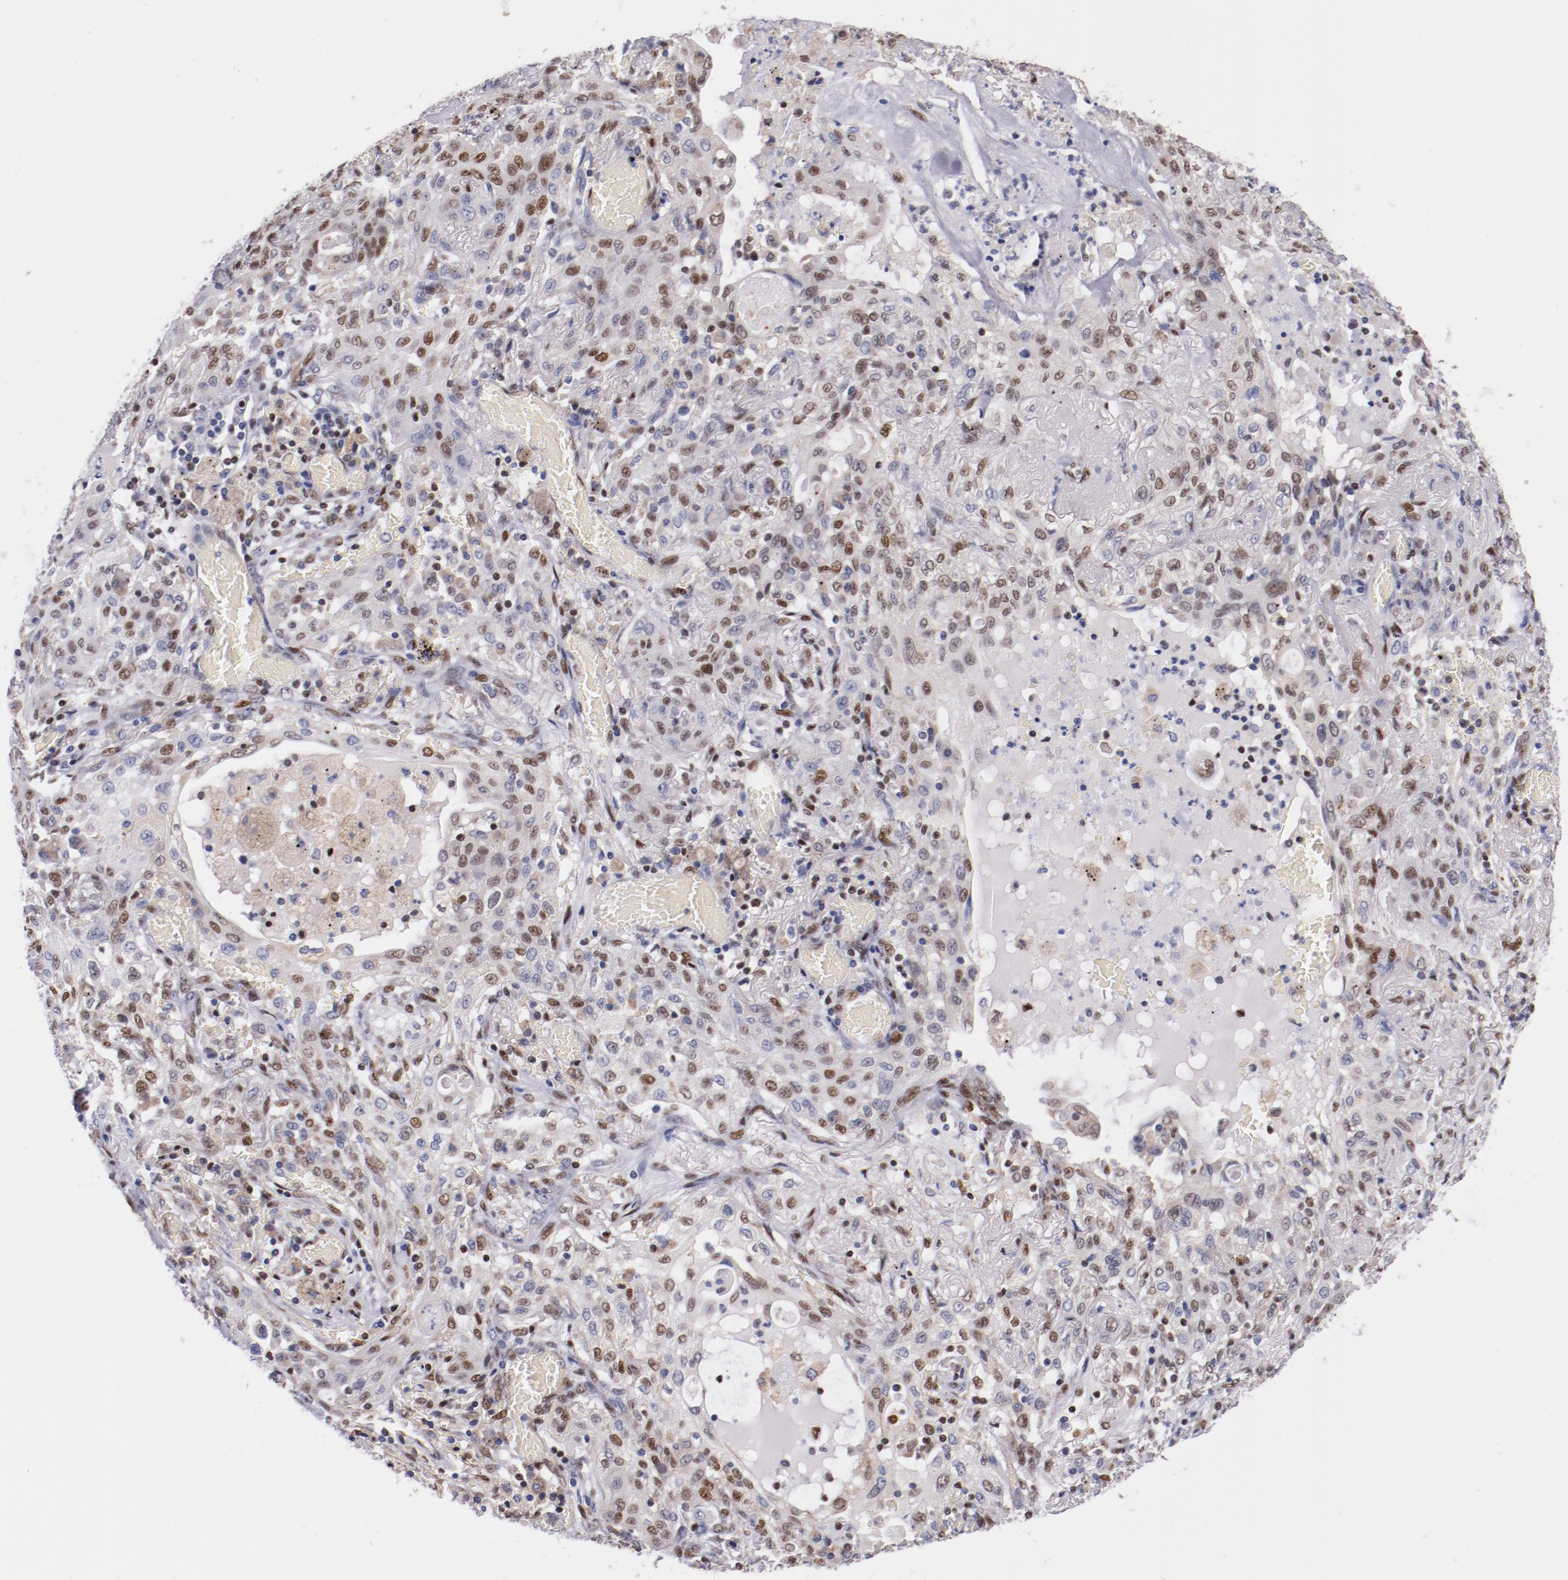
{"staining": {"intensity": "weak", "quantity": "<25%", "location": "nuclear"}, "tissue": "lung cancer", "cell_type": "Tumor cells", "image_type": "cancer", "snomed": [{"axis": "morphology", "description": "Squamous cell carcinoma, NOS"}, {"axis": "topography", "description": "Lung"}], "caption": "Immunohistochemistry (IHC) image of neoplastic tissue: human lung squamous cell carcinoma stained with DAB (3,3'-diaminobenzidine) displays no significant protein expression in tumor cells.", "gene": "SRF", "patient": {"sex": "female", "age": 47}}